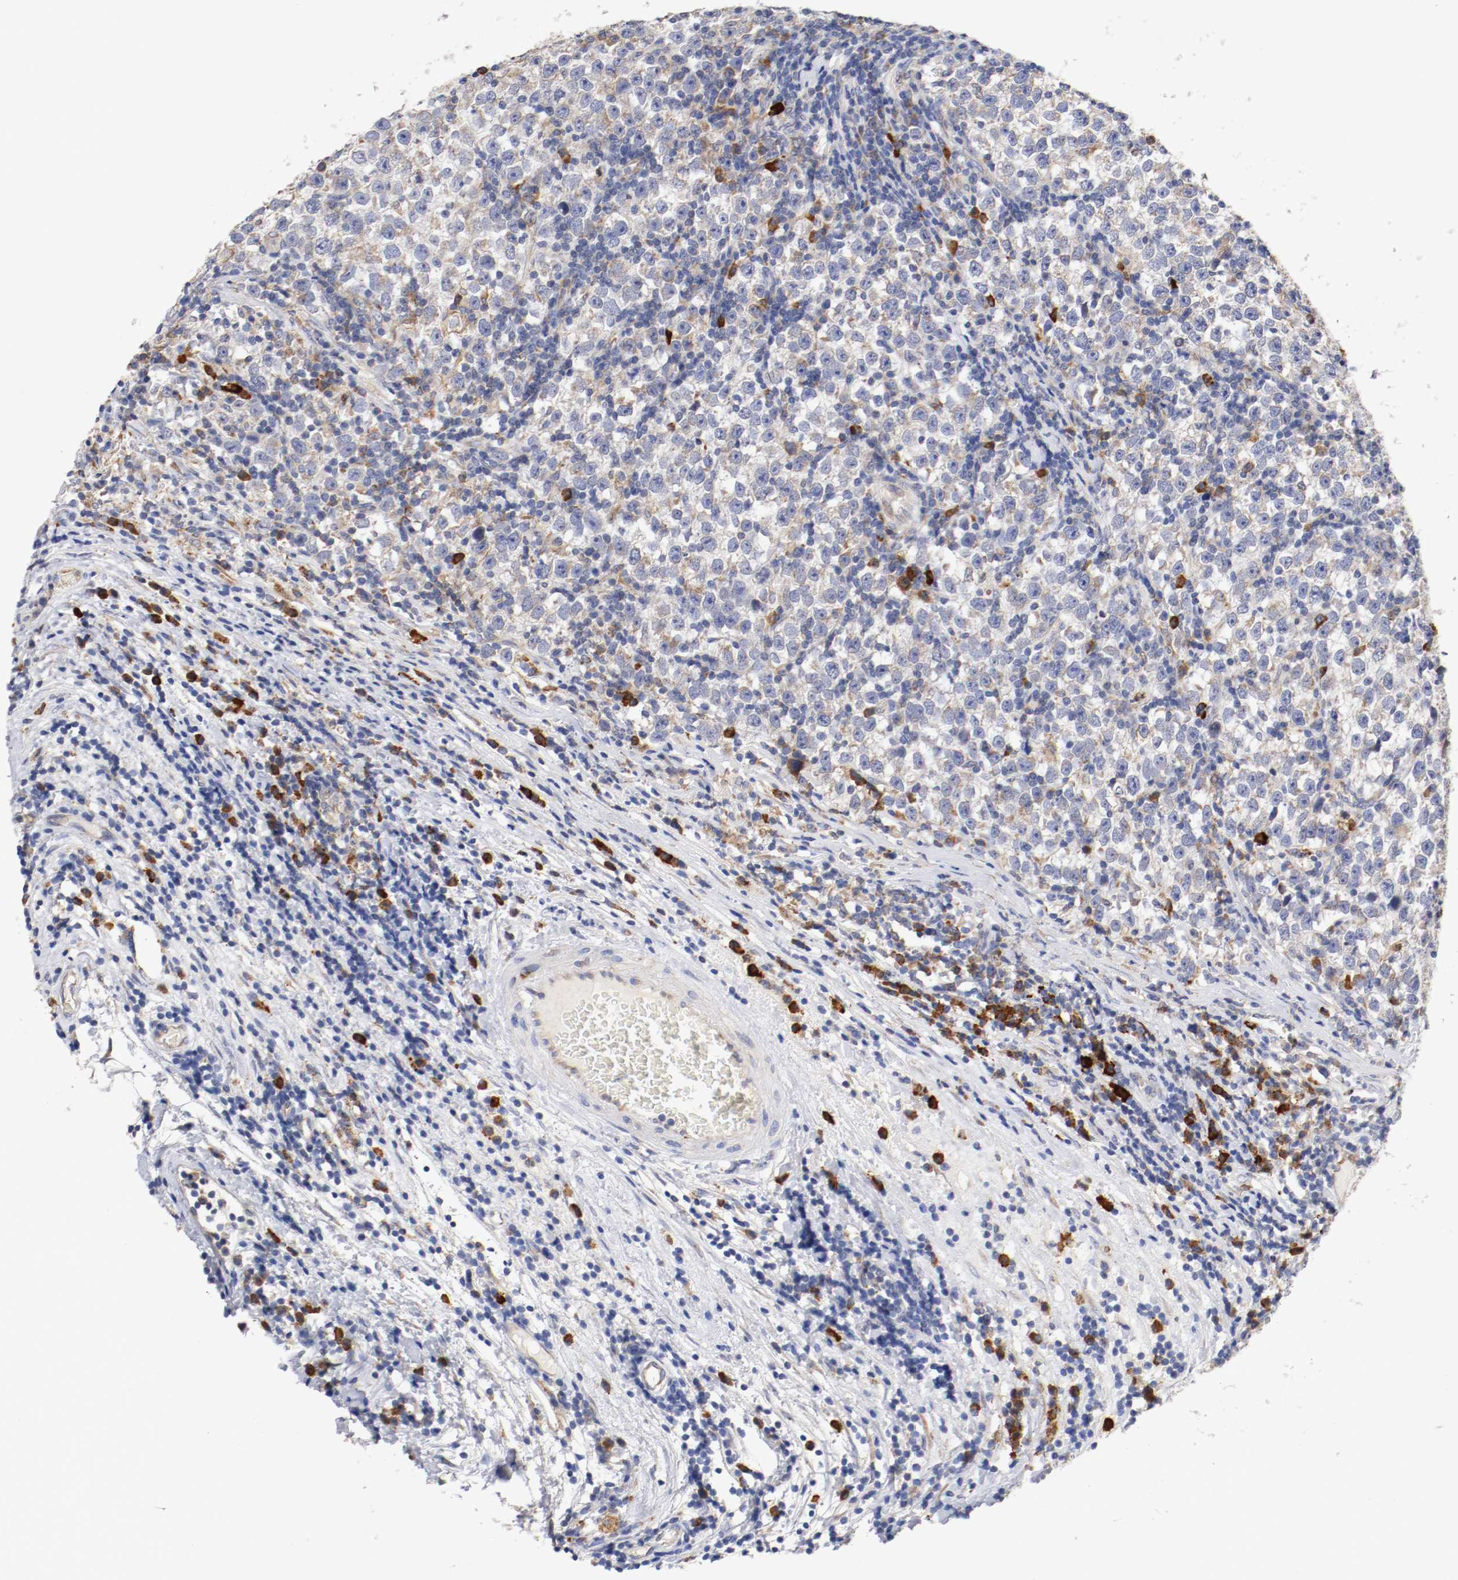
{"staining": {"intensity": "moderate", "quantity": "25%-75%", "location": "cytoplasmic/membranous"}, "tissue": "testis cancer", "cell_type": "Tumor cells", "image_type": "cancer", "snomed": [{"axis": "morphology", "description": "Seminoma, NOS"}, {"axis": "topography", "description": "Testis"}], "caption": "Testis cancer (seminoma) stained for a protein demonstrates moderate cytoplasmic/membranous positivity in tumor cells.", "gene": "TRAF2", "patient": {"sex": "male", "age": 43}}